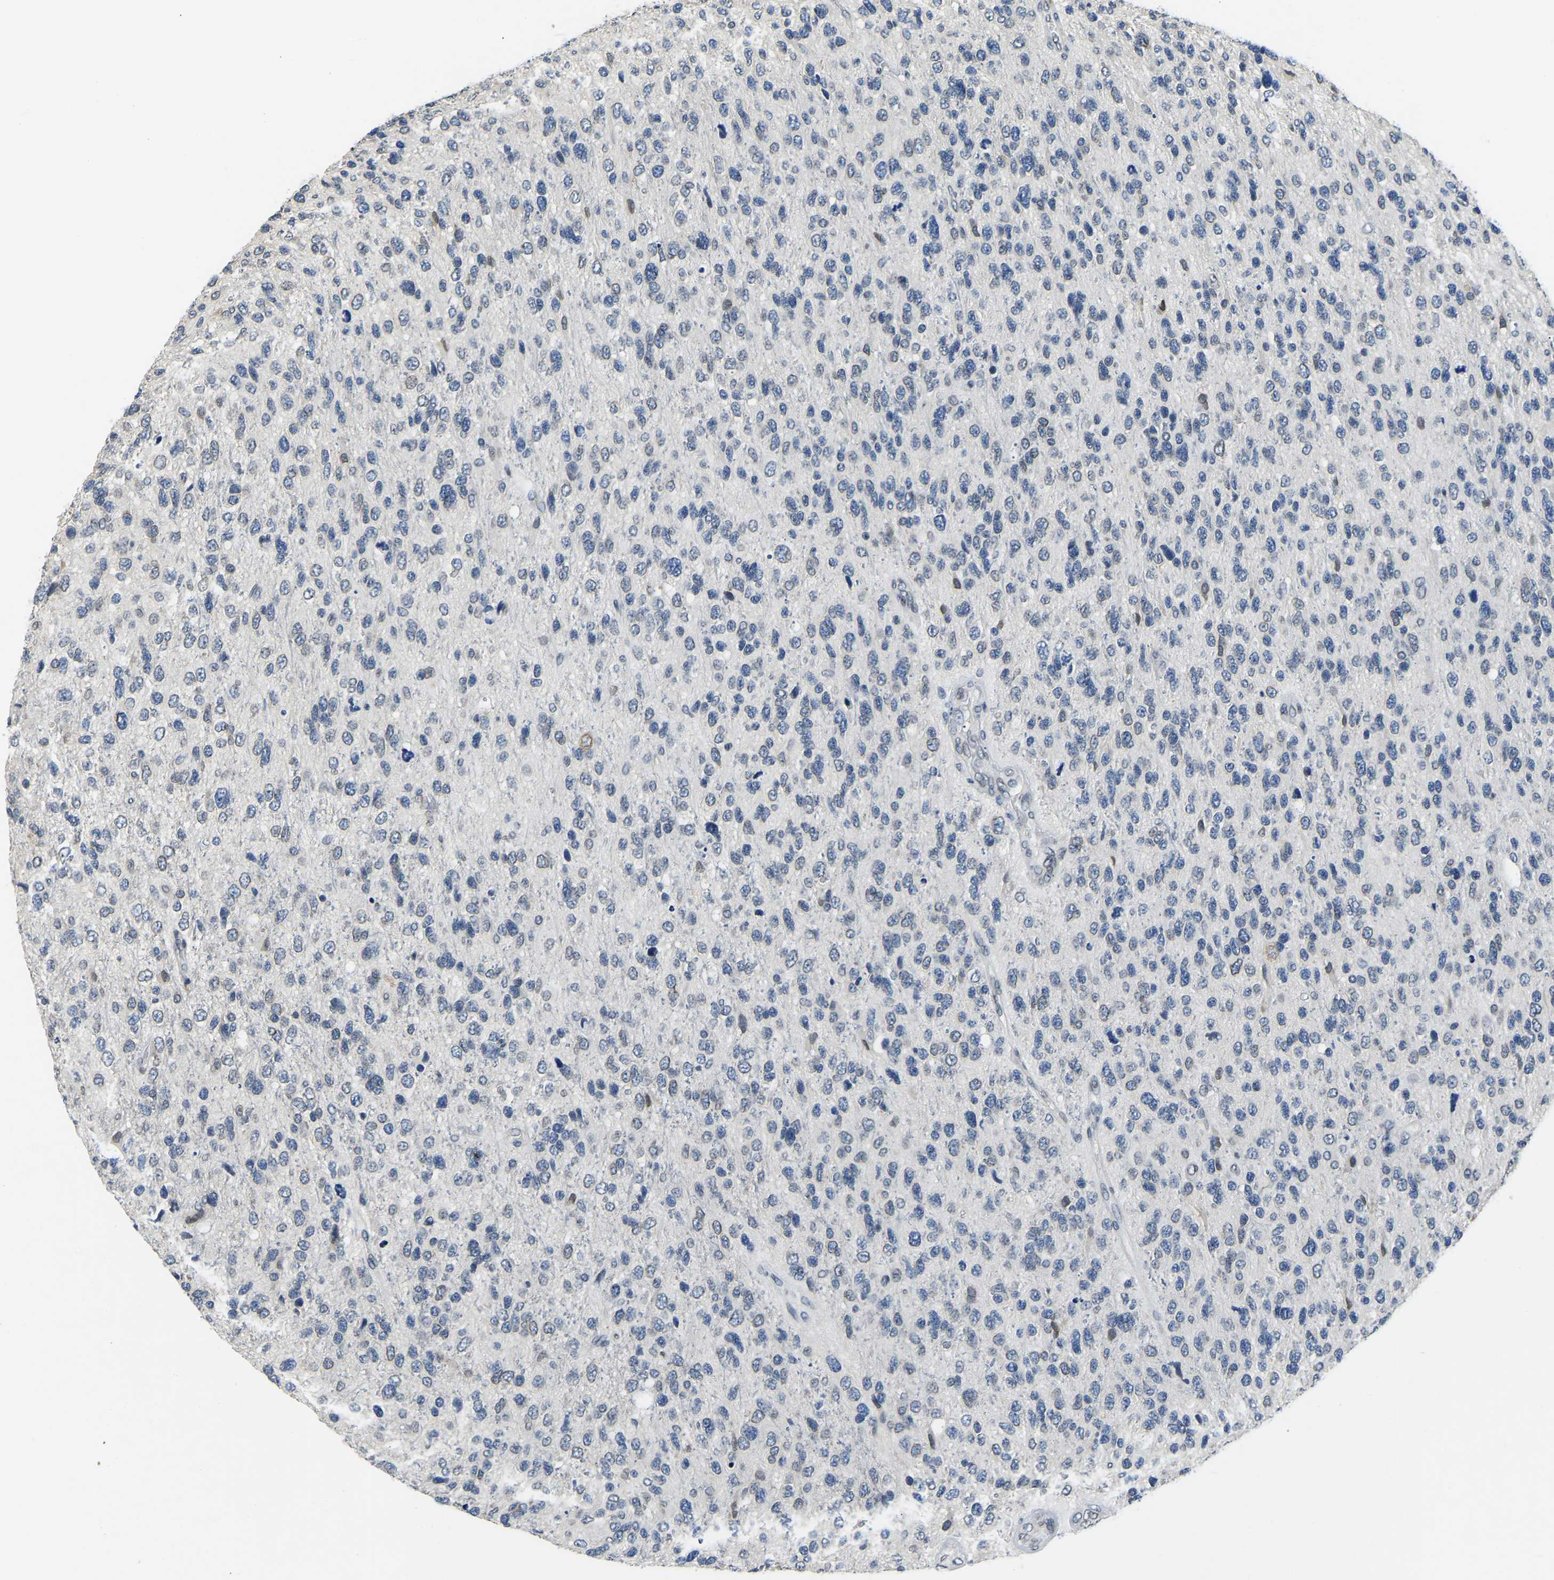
{"staining": {"intensity": "negative", "quantity": "none", "location": "none"}, "tissue": "glioma", "cell_type": "Tumor cells", "image_type": "cancer", "snomed": [{"axis": "morphology", "description": "Glioma, malignant, High grade"}, {"axis": "topography", "description": "Brain"}], "caption": "The histopathology image reveals no significant staining in tumor cells of malignant glioma (high-grade). Brightfield microscopy of immunohistochemistry stained with DAB (3,3'-diaminobenzidine) (brown) and hematoxylin (blue), captured at high magnification.", "gene": "RANBP2", "patient": {"sex": "female", "age": 58}}